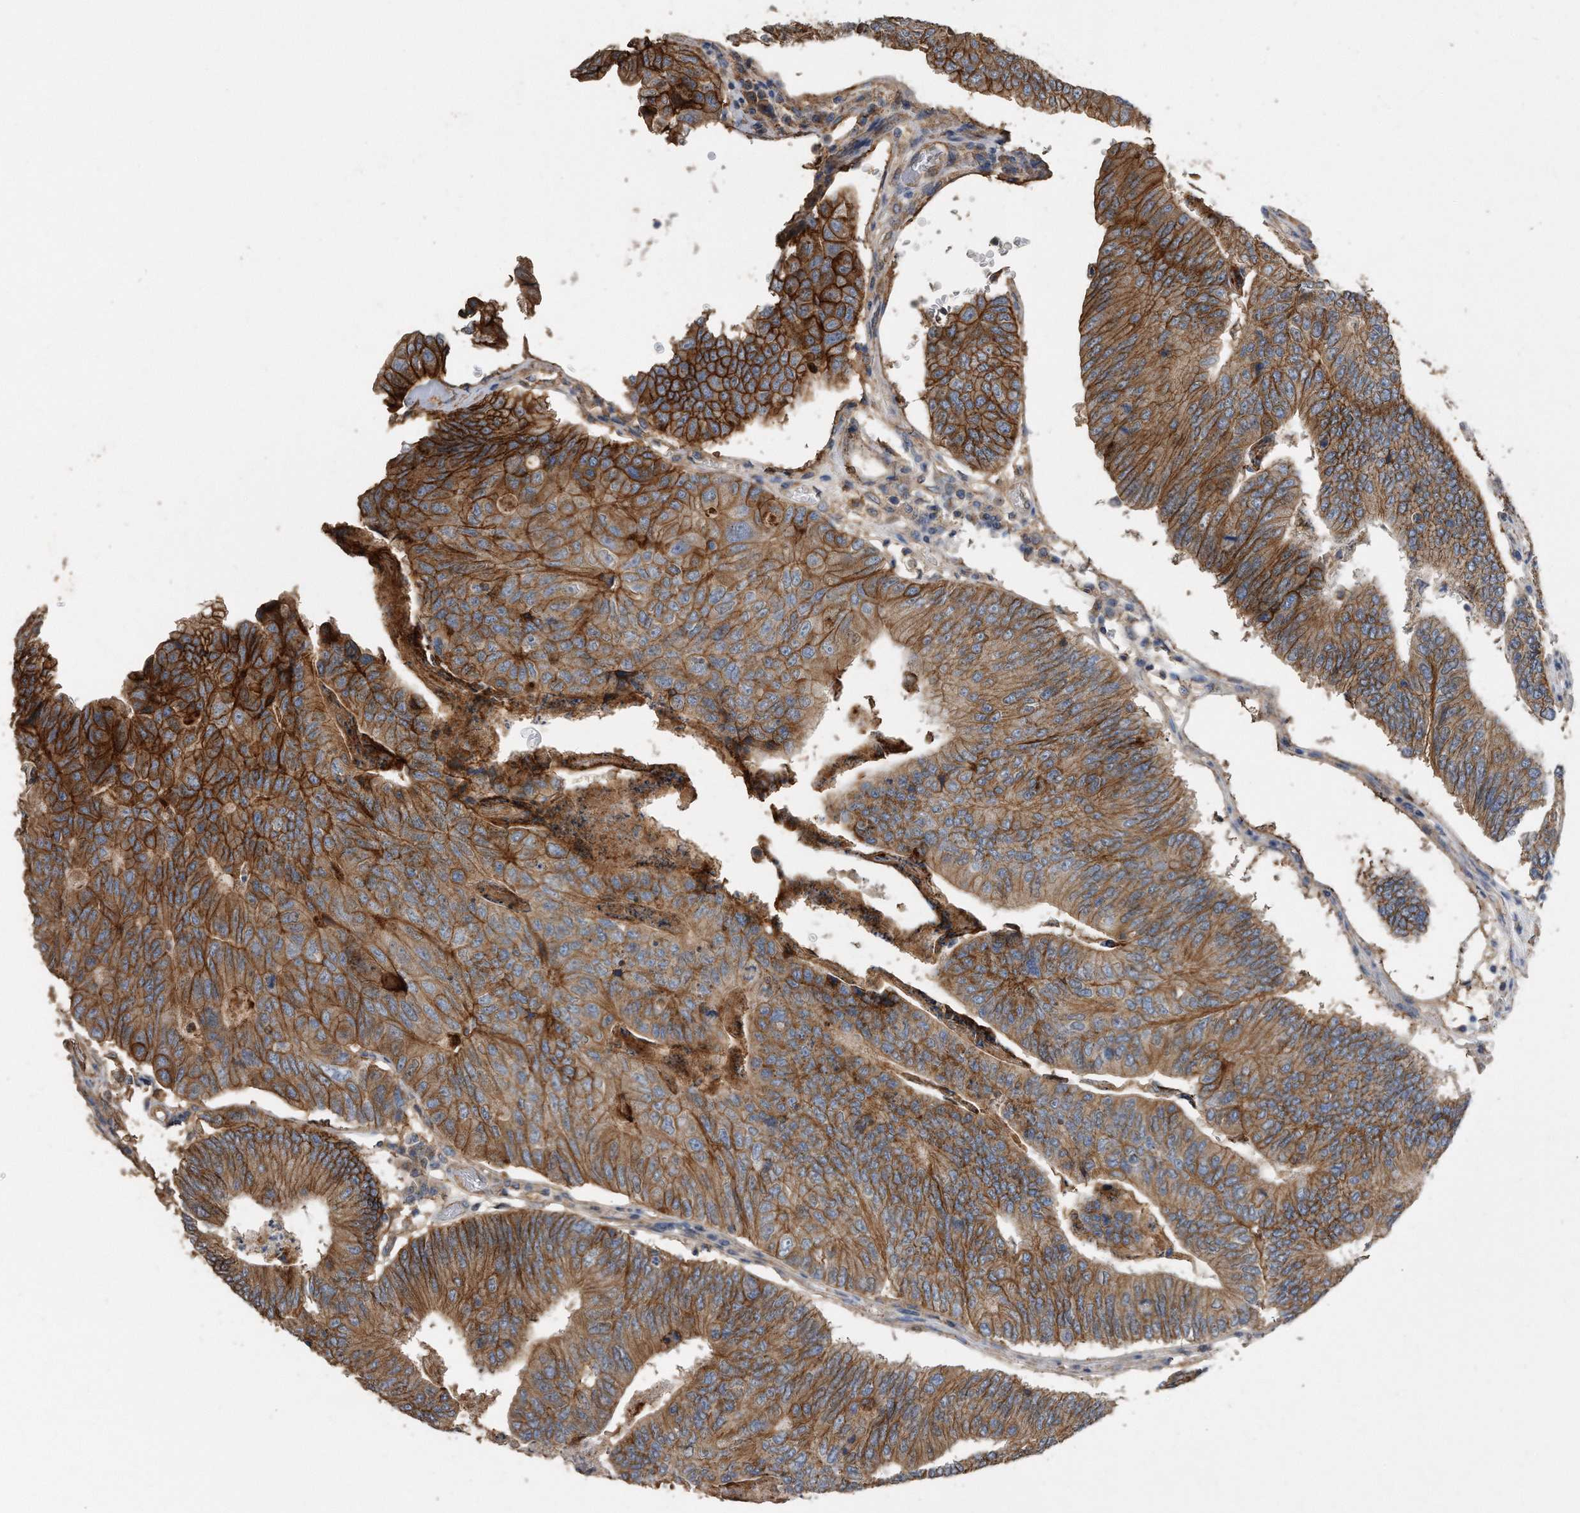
{"staining": {"intensity": "moderate", "quantity": ">75%", "location": "cytoplasmic/membranous"}, "tissue": "colorectal cancer", "cell_type": "Tumor cells", "image_type": "cancer", "snomed": [{"axis": "morphology", "description": "Adenocarcinoma, NOS"}, {"axis": "topography", "description": "Colon"}], "caption": "The photomicrograph reveals a brown stain indicating the presence of a protein in the cytoplasmic/membranous of tumor cells in colorectal adenocarcinoma.", "gene": "CDCP1", "patient": {"sex": "female", "age": 67}}